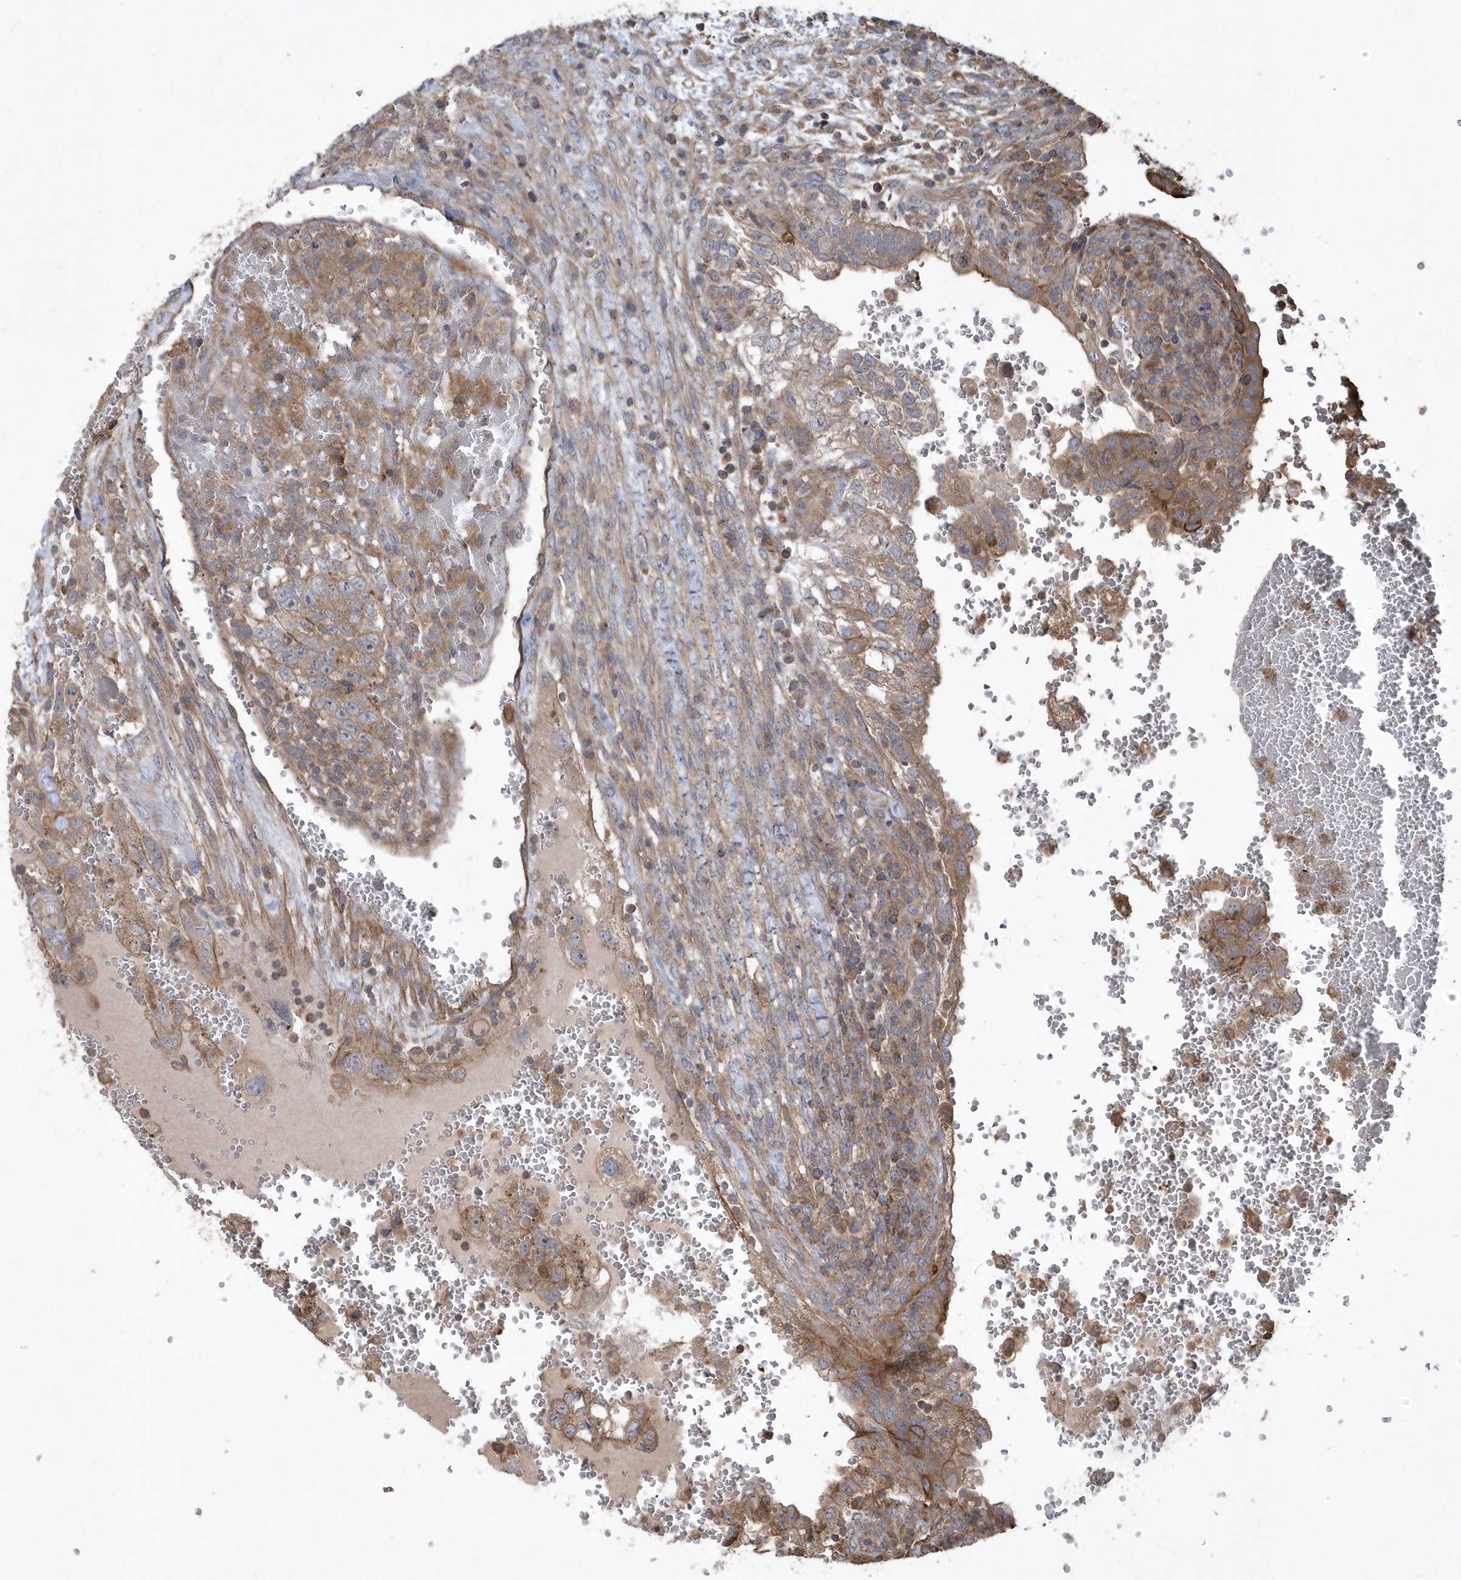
{"staining": {"intensity": "moderate", "quantity": "25%-75%", "location": "cytoplasmic/membranous"}, "tissue": "testis cancer", "cell_type": "Tumor cells", "image_type": "cancer", "snomed": [{"axis": "morphology", "description": "Carcinoma, Embryonal, NOS"}, {"axis": "topography", "description": "Testis"}], "caption": "Testis embryonal carcinoma tissue exhibits moderate cytoplasmic/membranous expression in approximately 25%-75% of tumor cells", "gene": "SENP8", "patient": {"sex": "male", "age": 36}}